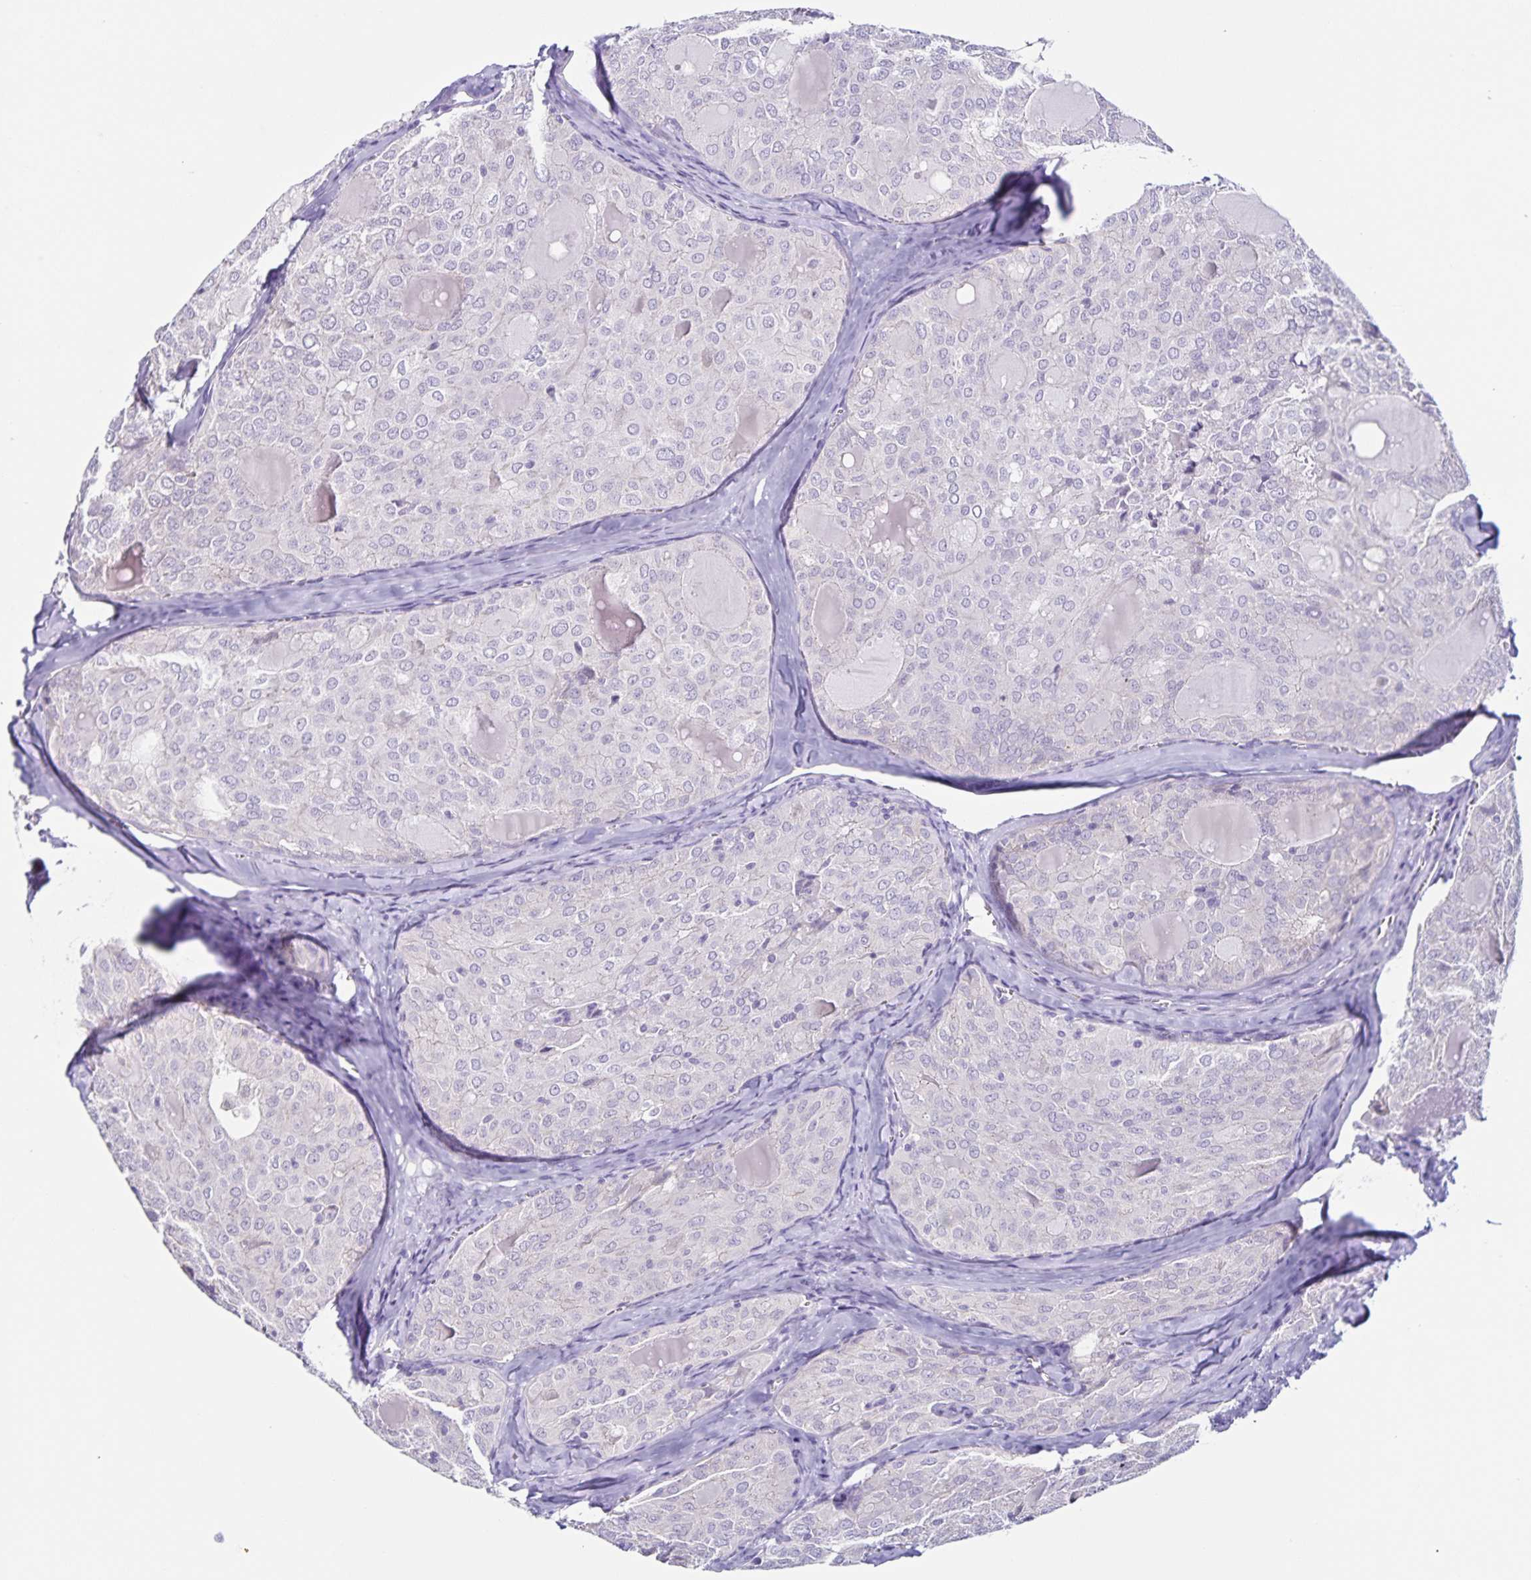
{"staining": {"intensity": "negative", "quantity": "none", "location": "none"}, "tissue": "thyroid cancer", "cell_type": "Tumor cells", "image_type": "cancer", "snomed": [{"axis": "morphology", "description": "Follicular adenoma carcinoma, NOS"}, {"axis": "topography", "description": "Thyroid gland"}], "caption": "Immunohistochemical staining of human follicular adenoma carcinoma (thyroid) shows no significant staining in tumor cells.", "gene": "SLC12A3", "patient": {"sex": "male", "age": 75}}